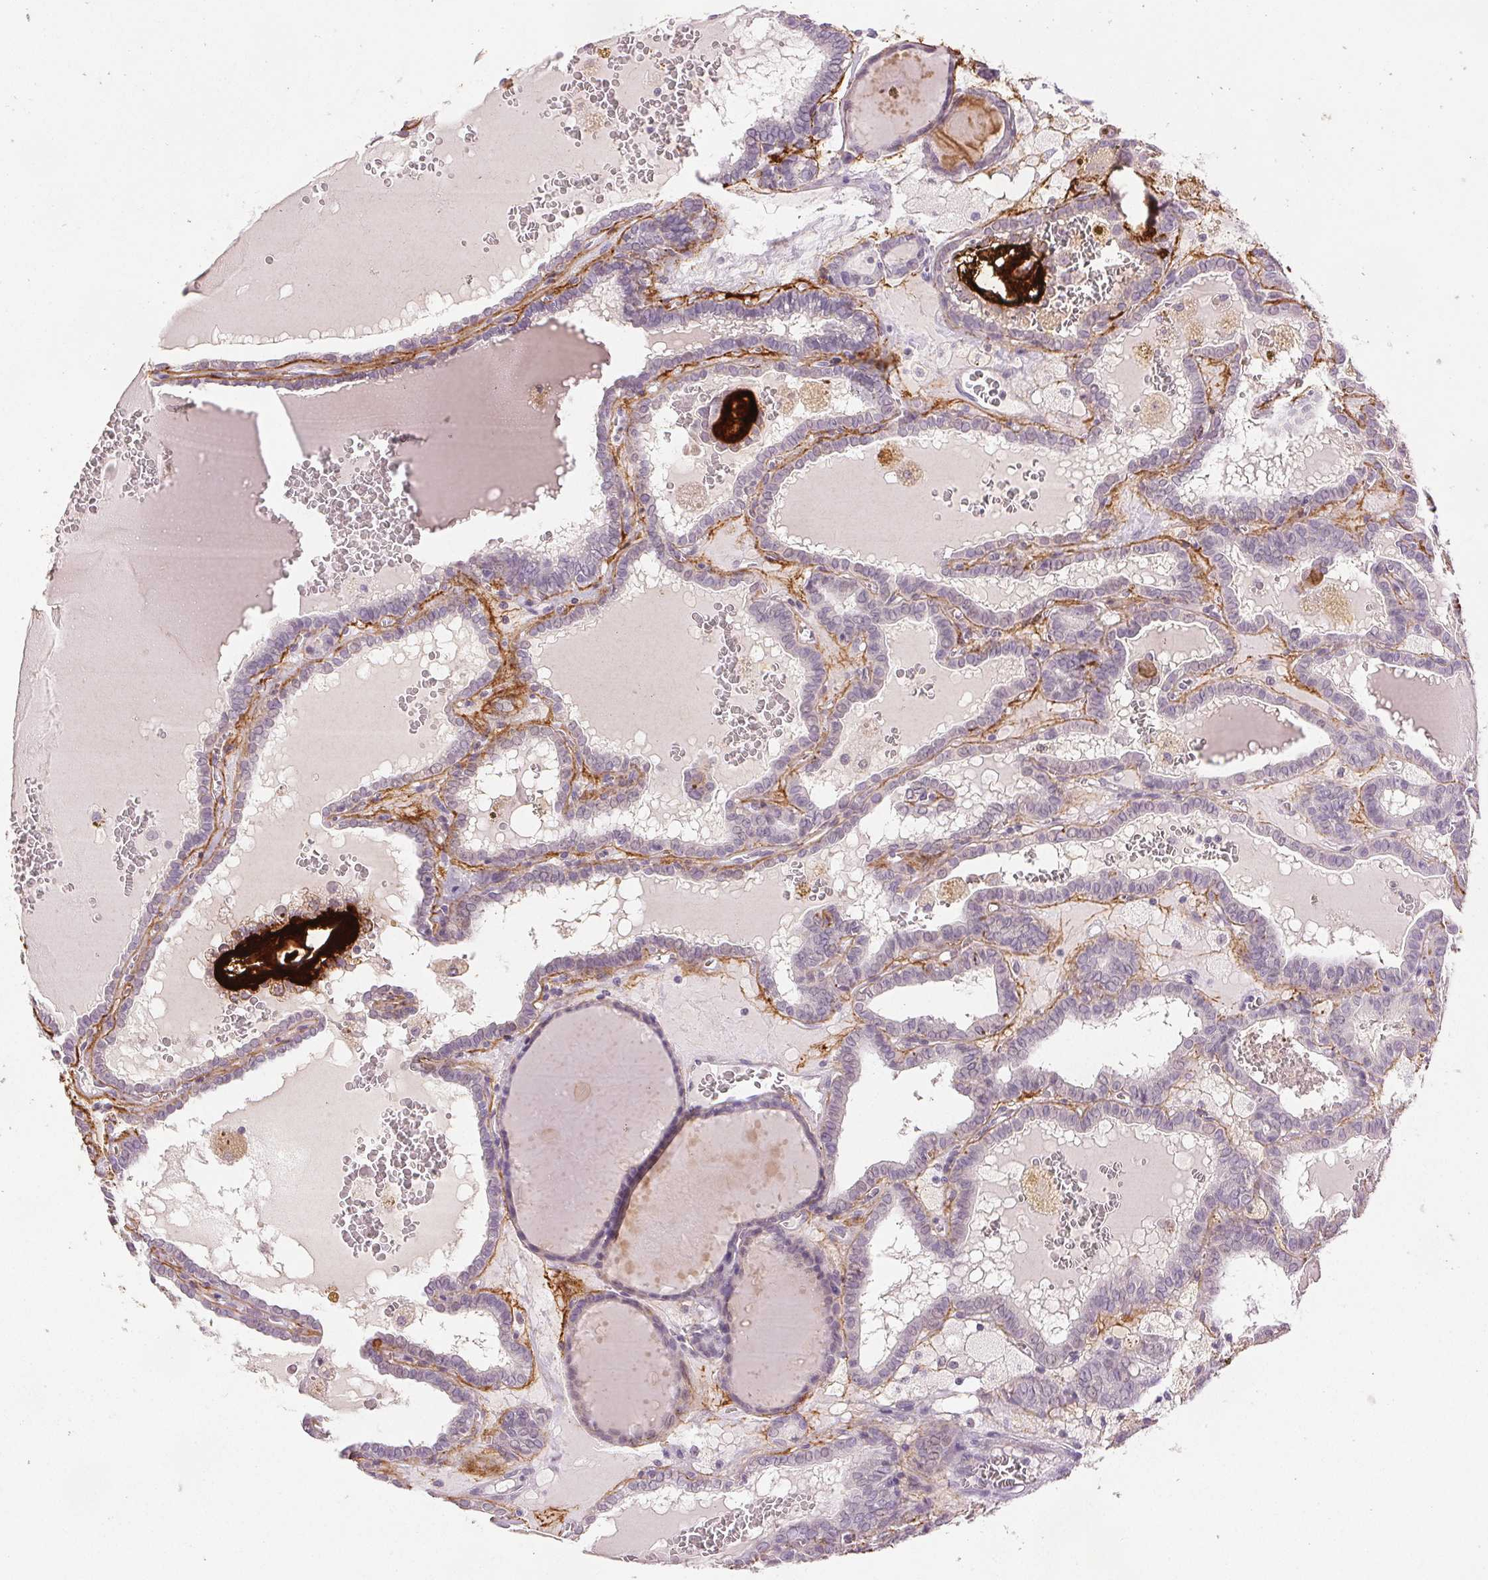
{"staining": {"intensity": "negative", "quantity": "none", "location": "none"}, "tissue": "thyroid cancer", "cell_type": "Tumor cells", "image_type": "cancer", "snomed": [{"axis": "morphology", "description": "Papillary adenocarcinoma, NOS"}, {"axis": "topography", "description": "Thyroid gland"}], "caption": "There is no significant positivity in tumor cells of thyroid papillary adenocarcinoma.", "gene": "FBN1", "patient": {"sex": "female", "age": 39}}